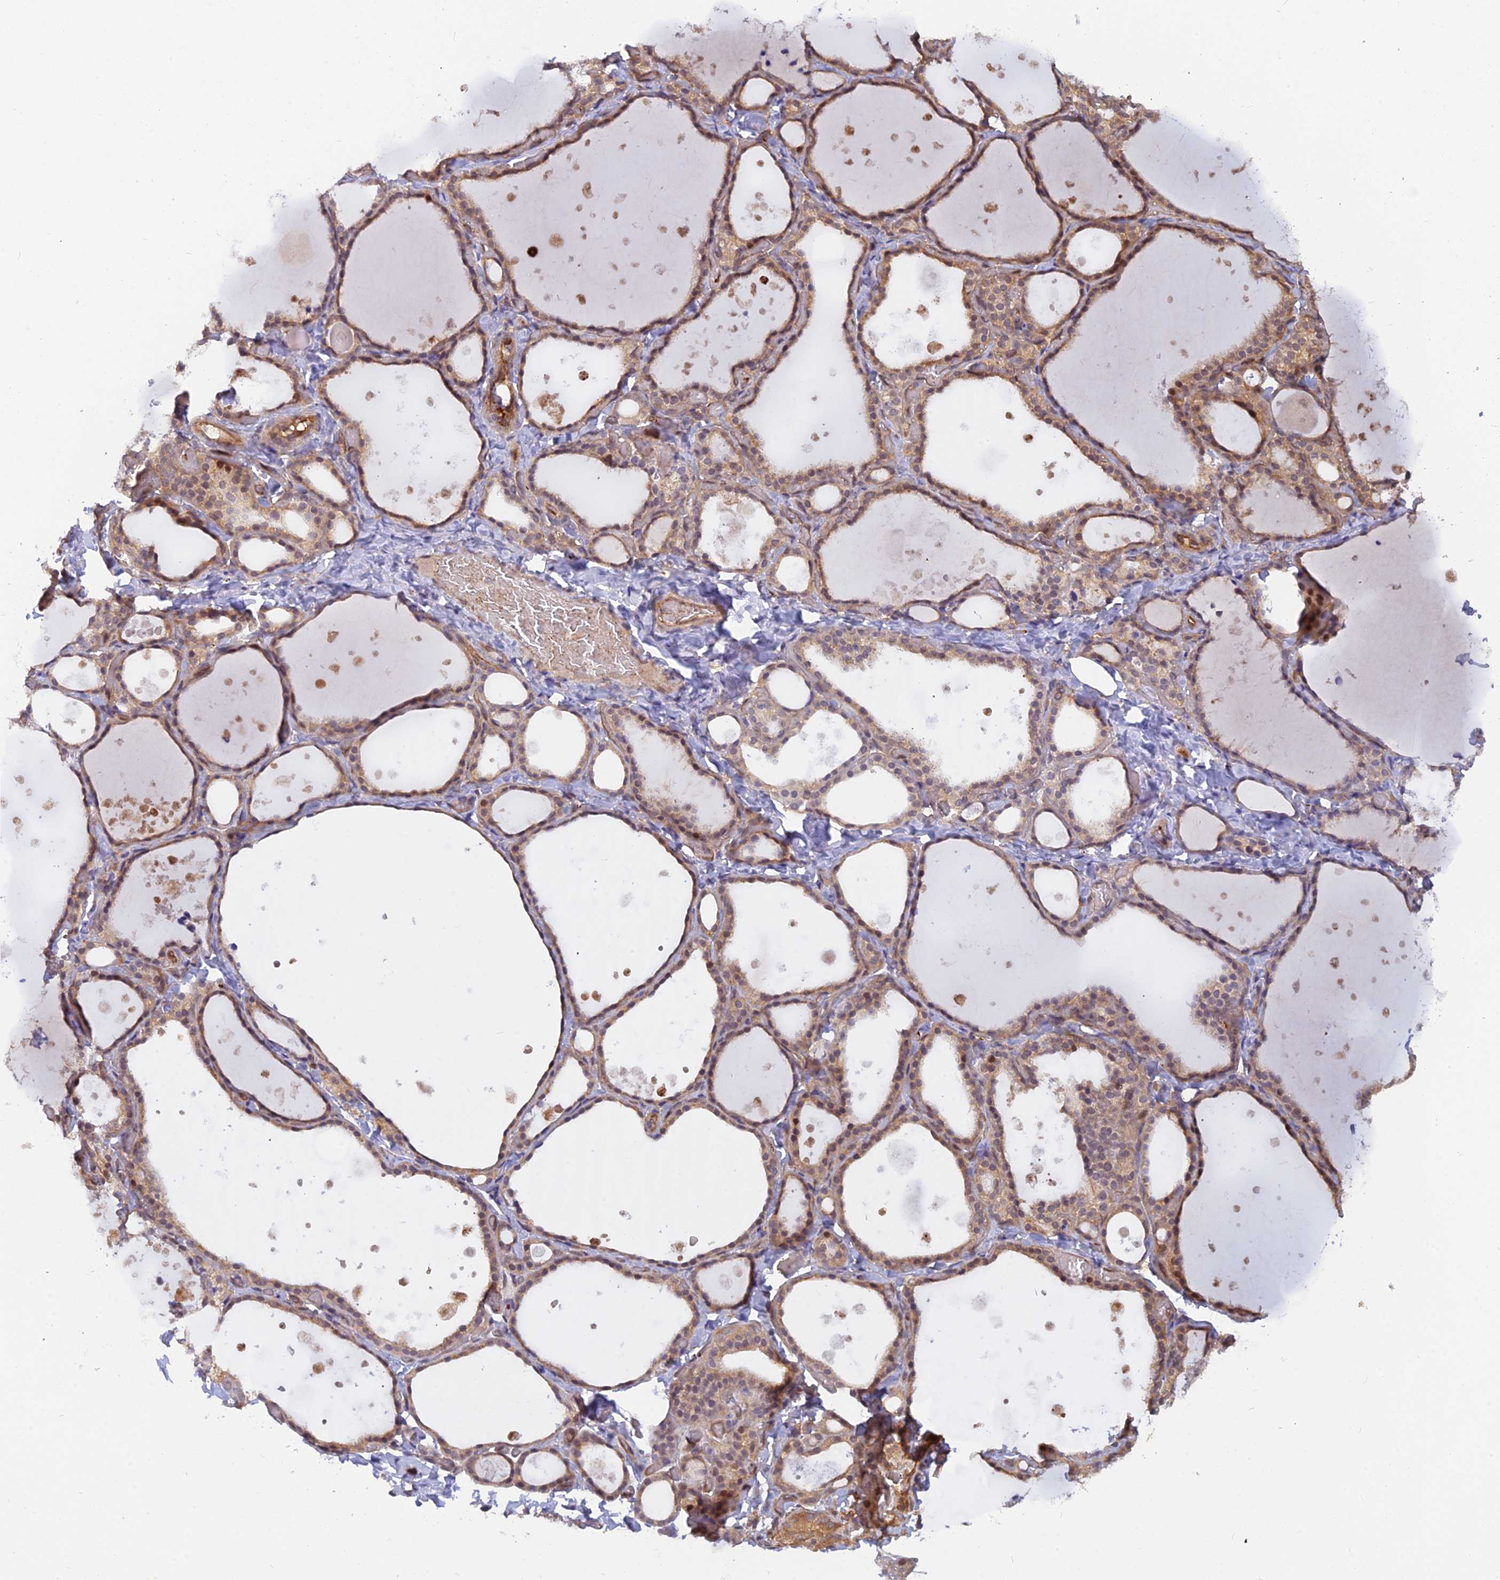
{"staining": {"intensity": "moderate", "quantity": ">75%", "location": "cytoplasmic/membranous,nuclear"}, "tissue": "thyroid gland", "cell_type": "Glandular cells", "image_type": "normal", "snomed": [{"axis": "morphology", "description": "Normal tissue, NOS"}, {"axis": "topography", "description": "Thyroid gland"}], "caption": "High-magnification brightfield microscopy of normal thyroid gland stained with DAB (3,3'-diaminobenzidine) (brown) and counterstained with hematoxylin (blue). glandular cells exhibit moderate cytoplasmic/membranous,nuclear positivity is identified in approximately>75% of cells.", "gene": "ARL2BP", "patient": {"sex": "female", "age": 44}}